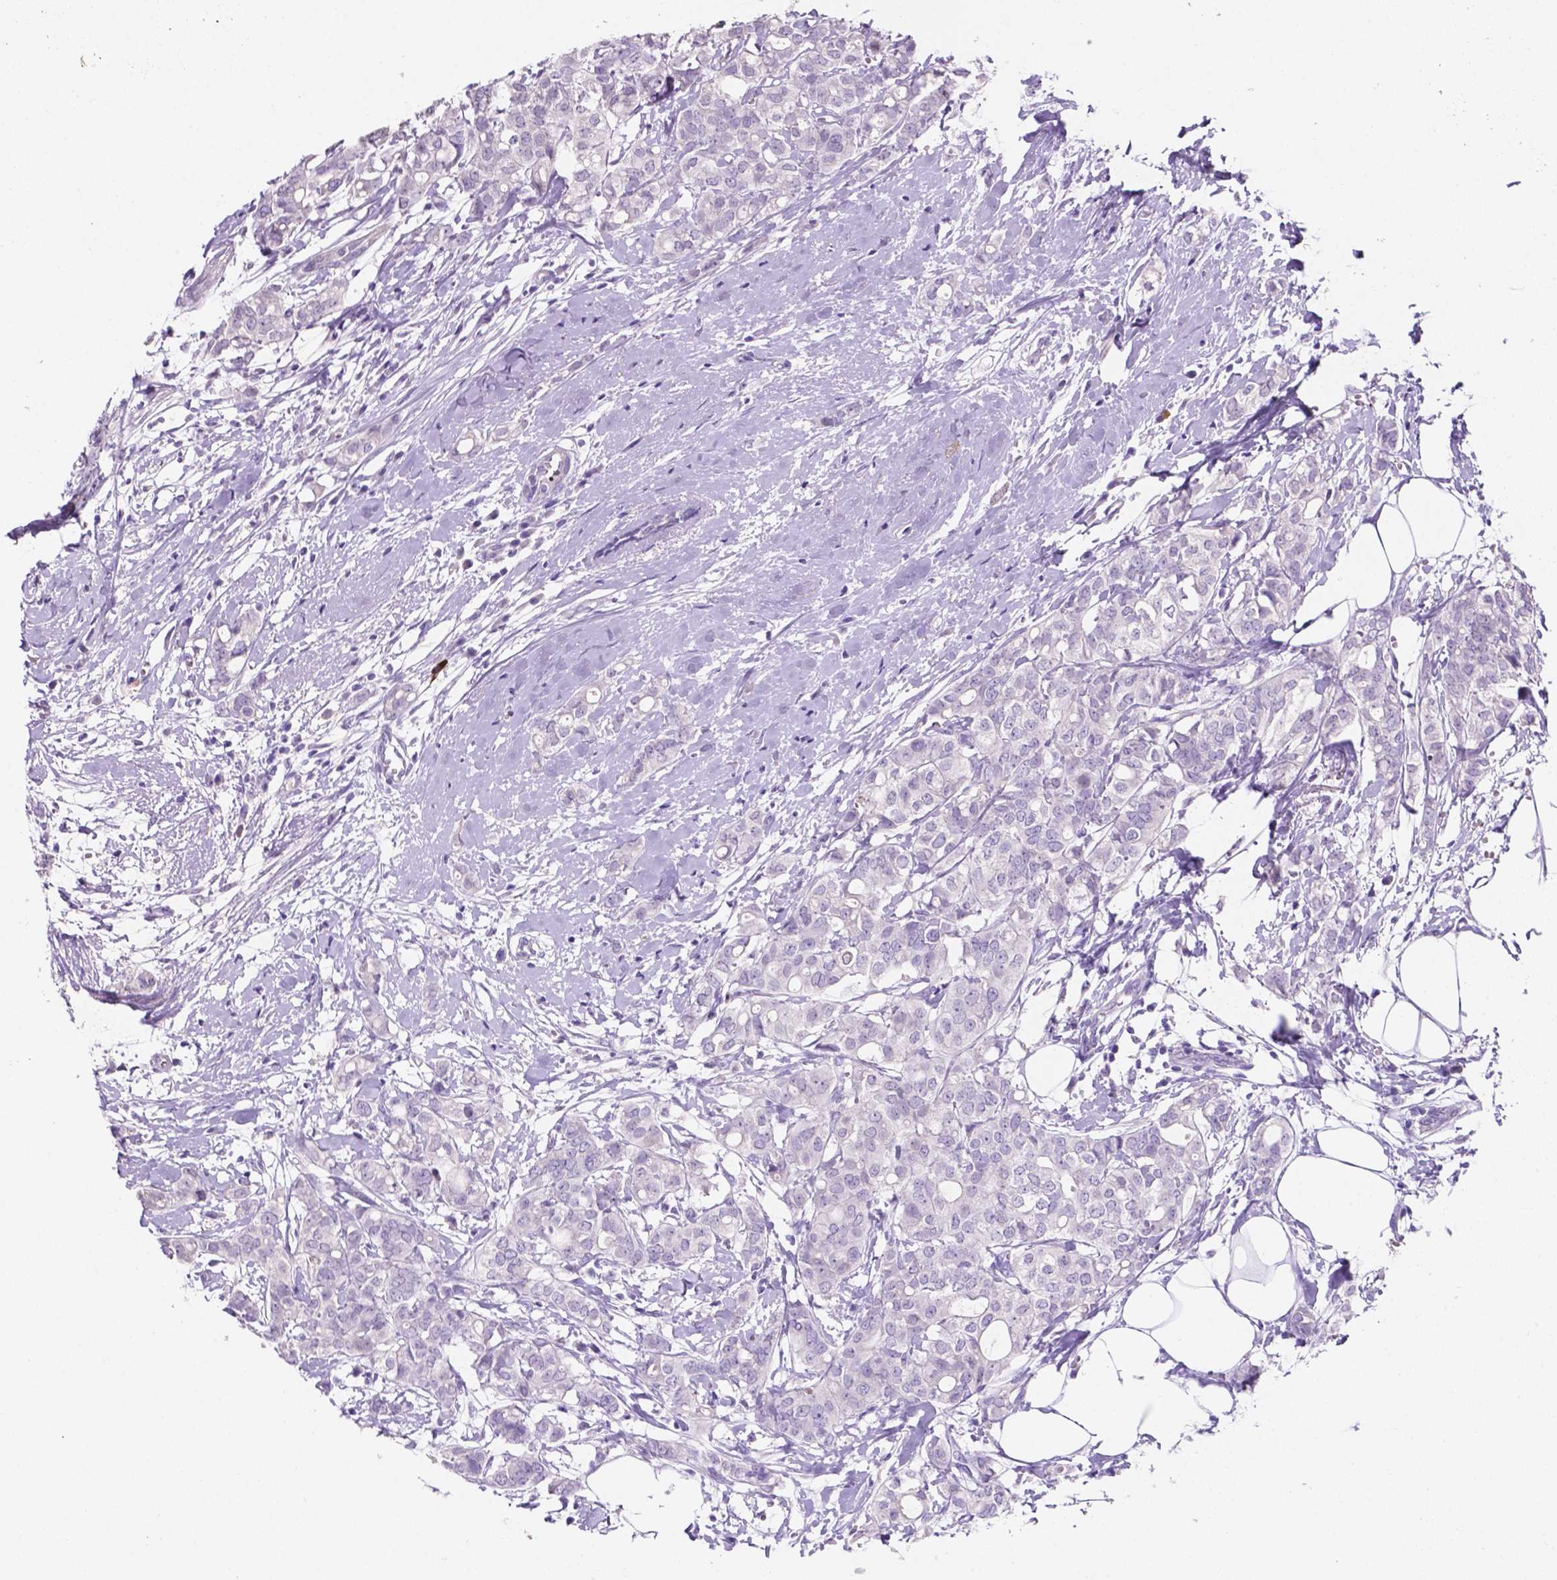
{"staining": {"intensity": "negative", "quantity": "none", "location": "none"}, "tissue": "breast cancer", "cell_type": "Tumor cells", "image_type": "cancer", "snomed": [{"axis": "morphology", "description": "Duct carcinoma"}, {"axis": "topography", "description": "Breast"}], "caption": "The micrograph shows no significant positivity in tumor cells of breast invasive ductal carcinoma. (DAB (3,3'-diaminobenzidine) immunohistochemistry (IHC) visualized using brightfield microscopy, high magnification).", "gene": "EBLN2", "patient": {"sex": "female", "age": 40}}